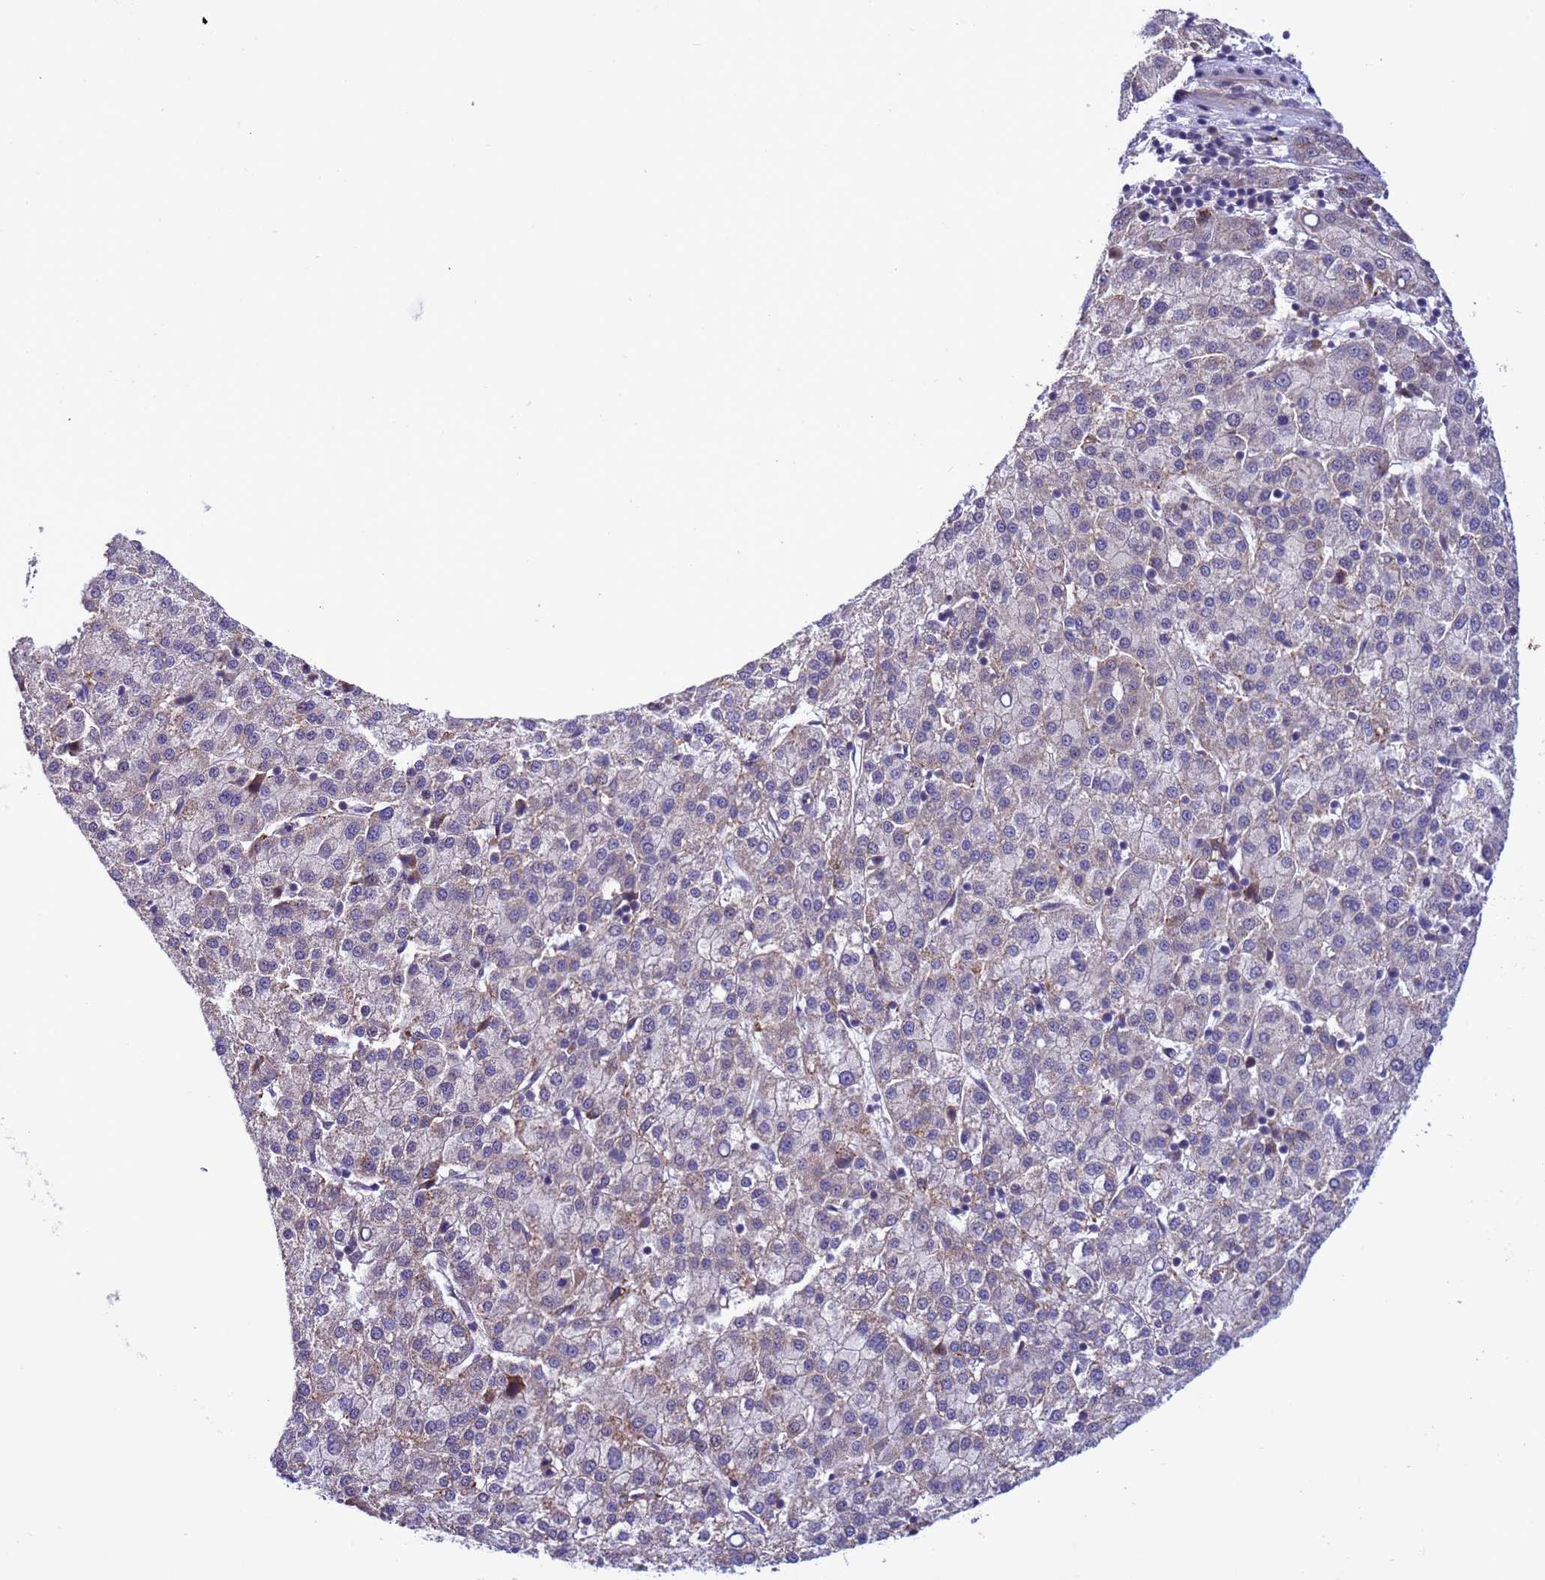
{"staining": {"intensity": "weak", "quantity": "<25%", "location": "cytoplasmic/membranous"}, "tissue": "liver cancer", "cell_type": "Tumor cells", "image_type": "cancer", "snomed": [{"axis": "morphology", "description": "Carcinoma, Hepatocellular, NOS"}, {"axis": "topography", "description": "Liver"}], "caption": "Immunohistochemistry (IHC) histopathology image of human liver hepatocellular carcinoma stained for a protein (brown), which exhibits no positivity in tumor cells. (Brightfield microscopy of DAB immunohistochemistry at high magnification).", "gene": "RASD1", "patient": {"sex": "female", "age": 58}}